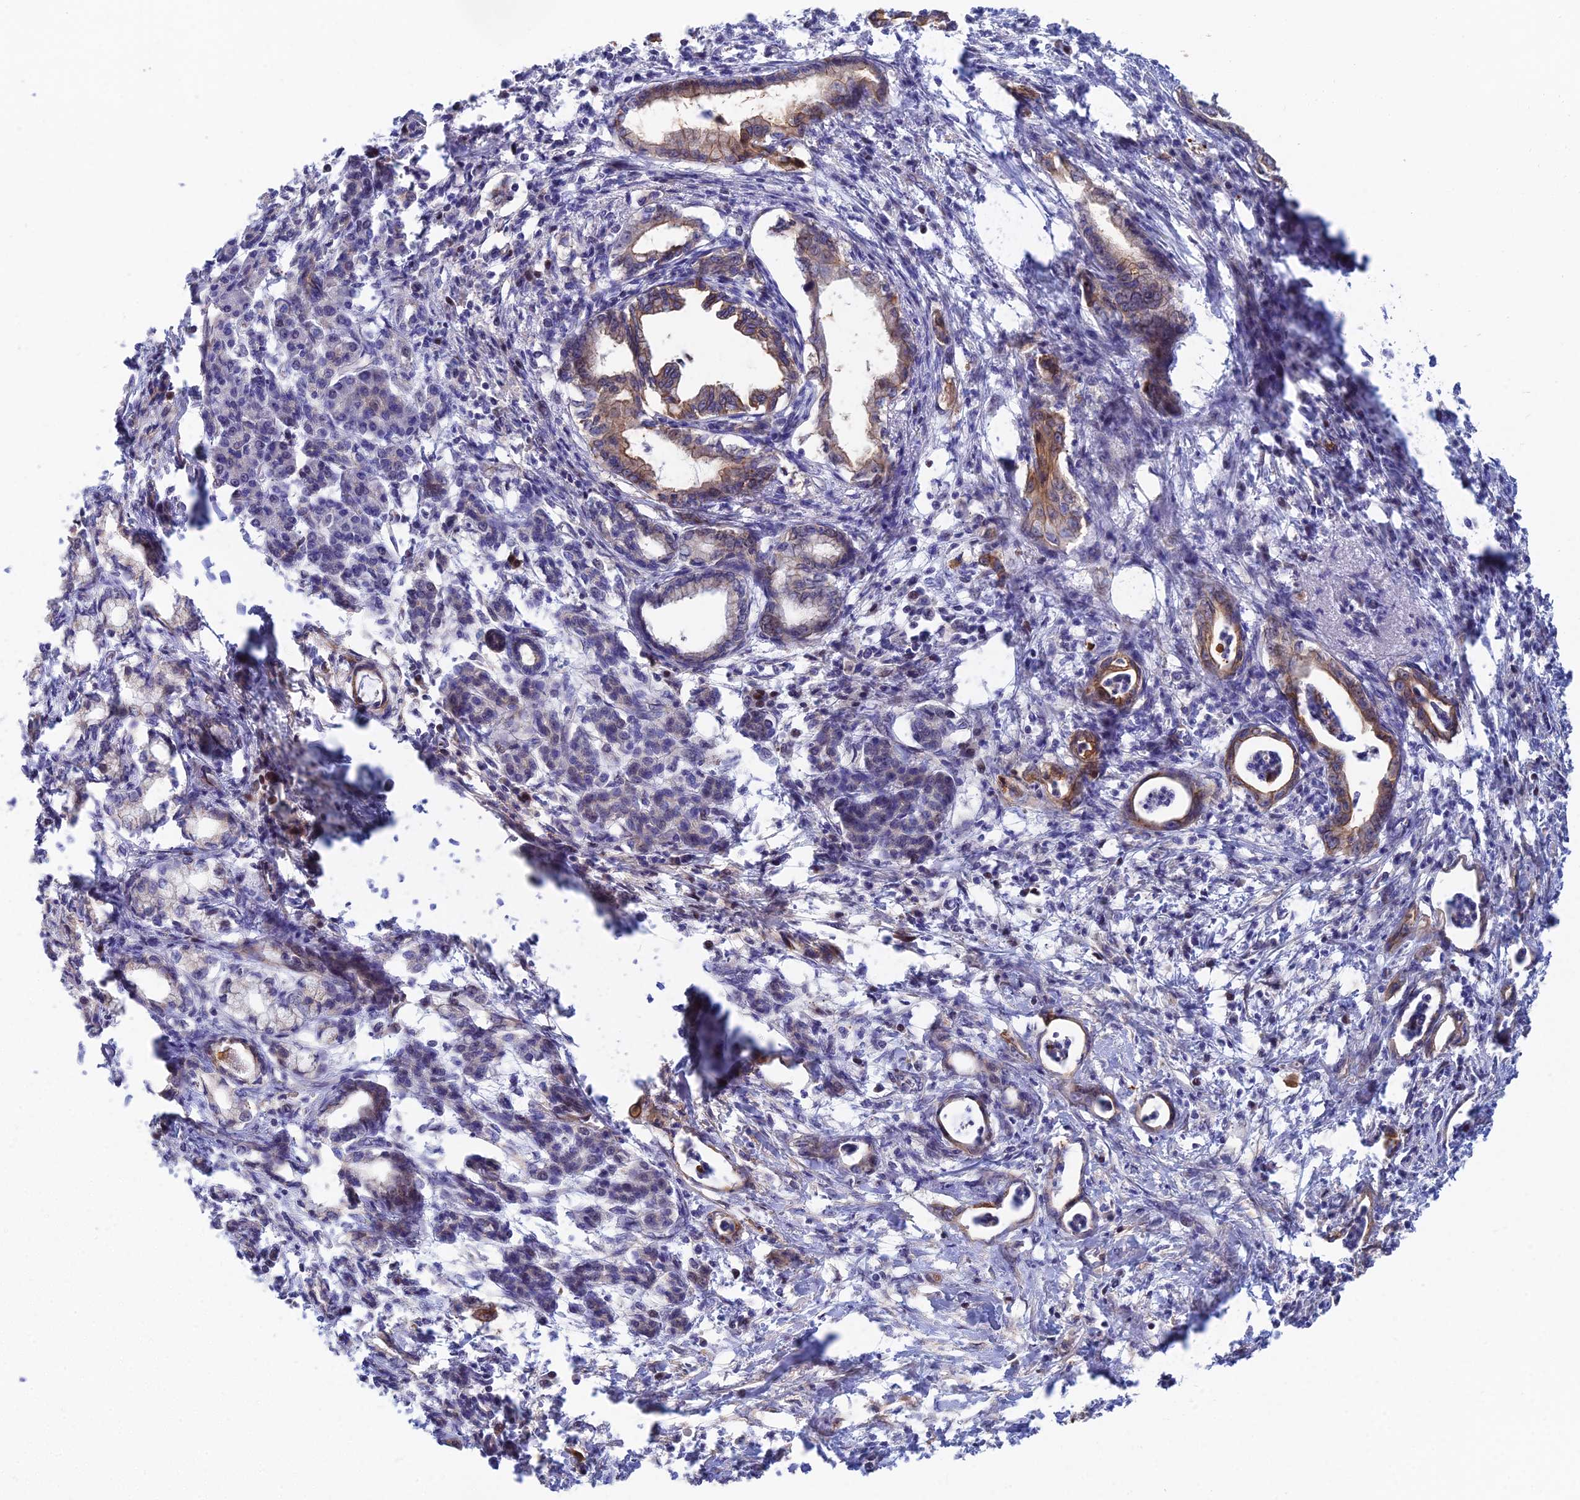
{"staining": {"intensity": "moderate", "quantity": "25%-75%", "location": "cytoplasmic/membranous"}, "tissue": "pancreatic cancer", "cell_type": "Tumor cells", "image_type": "cancer", "snomed": [{"axis": "morphology", "description": "Adenocarcinoma, NOS"}, {"axis": "topography", "description": "Pancreas"}], "caption": "Immunohistochemistry histopathology image of adenocarcinoma (pancreatic) stained for a protein (brown), which exhibits medium levels of moderate cytoplasmic/membranous positivity in approximately 25%-75% of tumor cells.", "gene": "TRIM43B", "patient": {"sex": "female", "age": 55}}